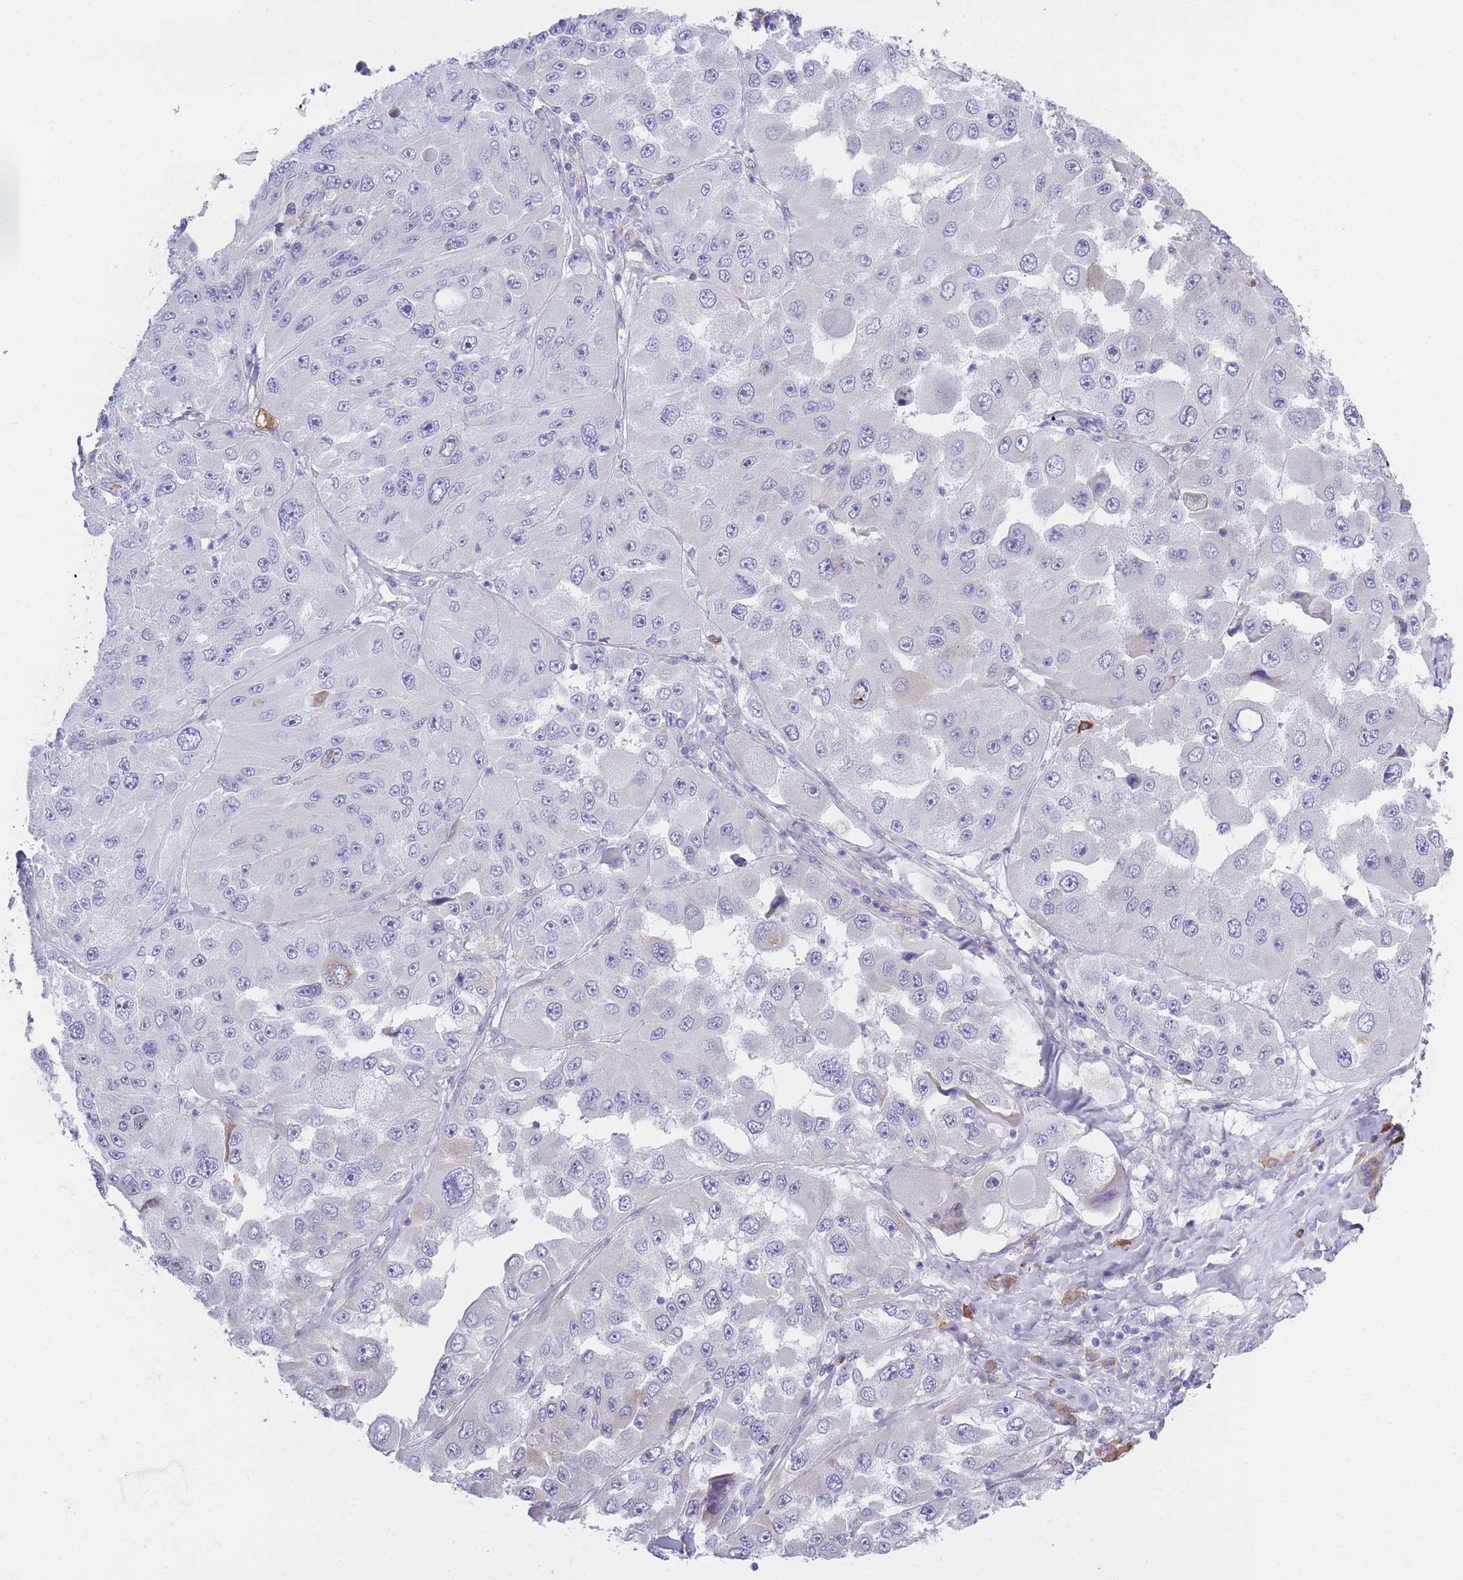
{"staining": {"intensity": "negative", "quantity": "none", "location": "none"}, "tissue": "melanoma", "cell_type": "Tumor cells", "image_type": "cancer", "snomed": [{"axis": "morphology", "description": "Malignant melanoma, Metastatic site"}, {"axis": "topography", "description": "Lymph node"}], "caption": "Malignant melanoma (metastatic site) stained for a protein using IHC demonstrates no staining tumor cells.", "gene": "XKR8", "patient": {"sex": "male", "age": 62}}